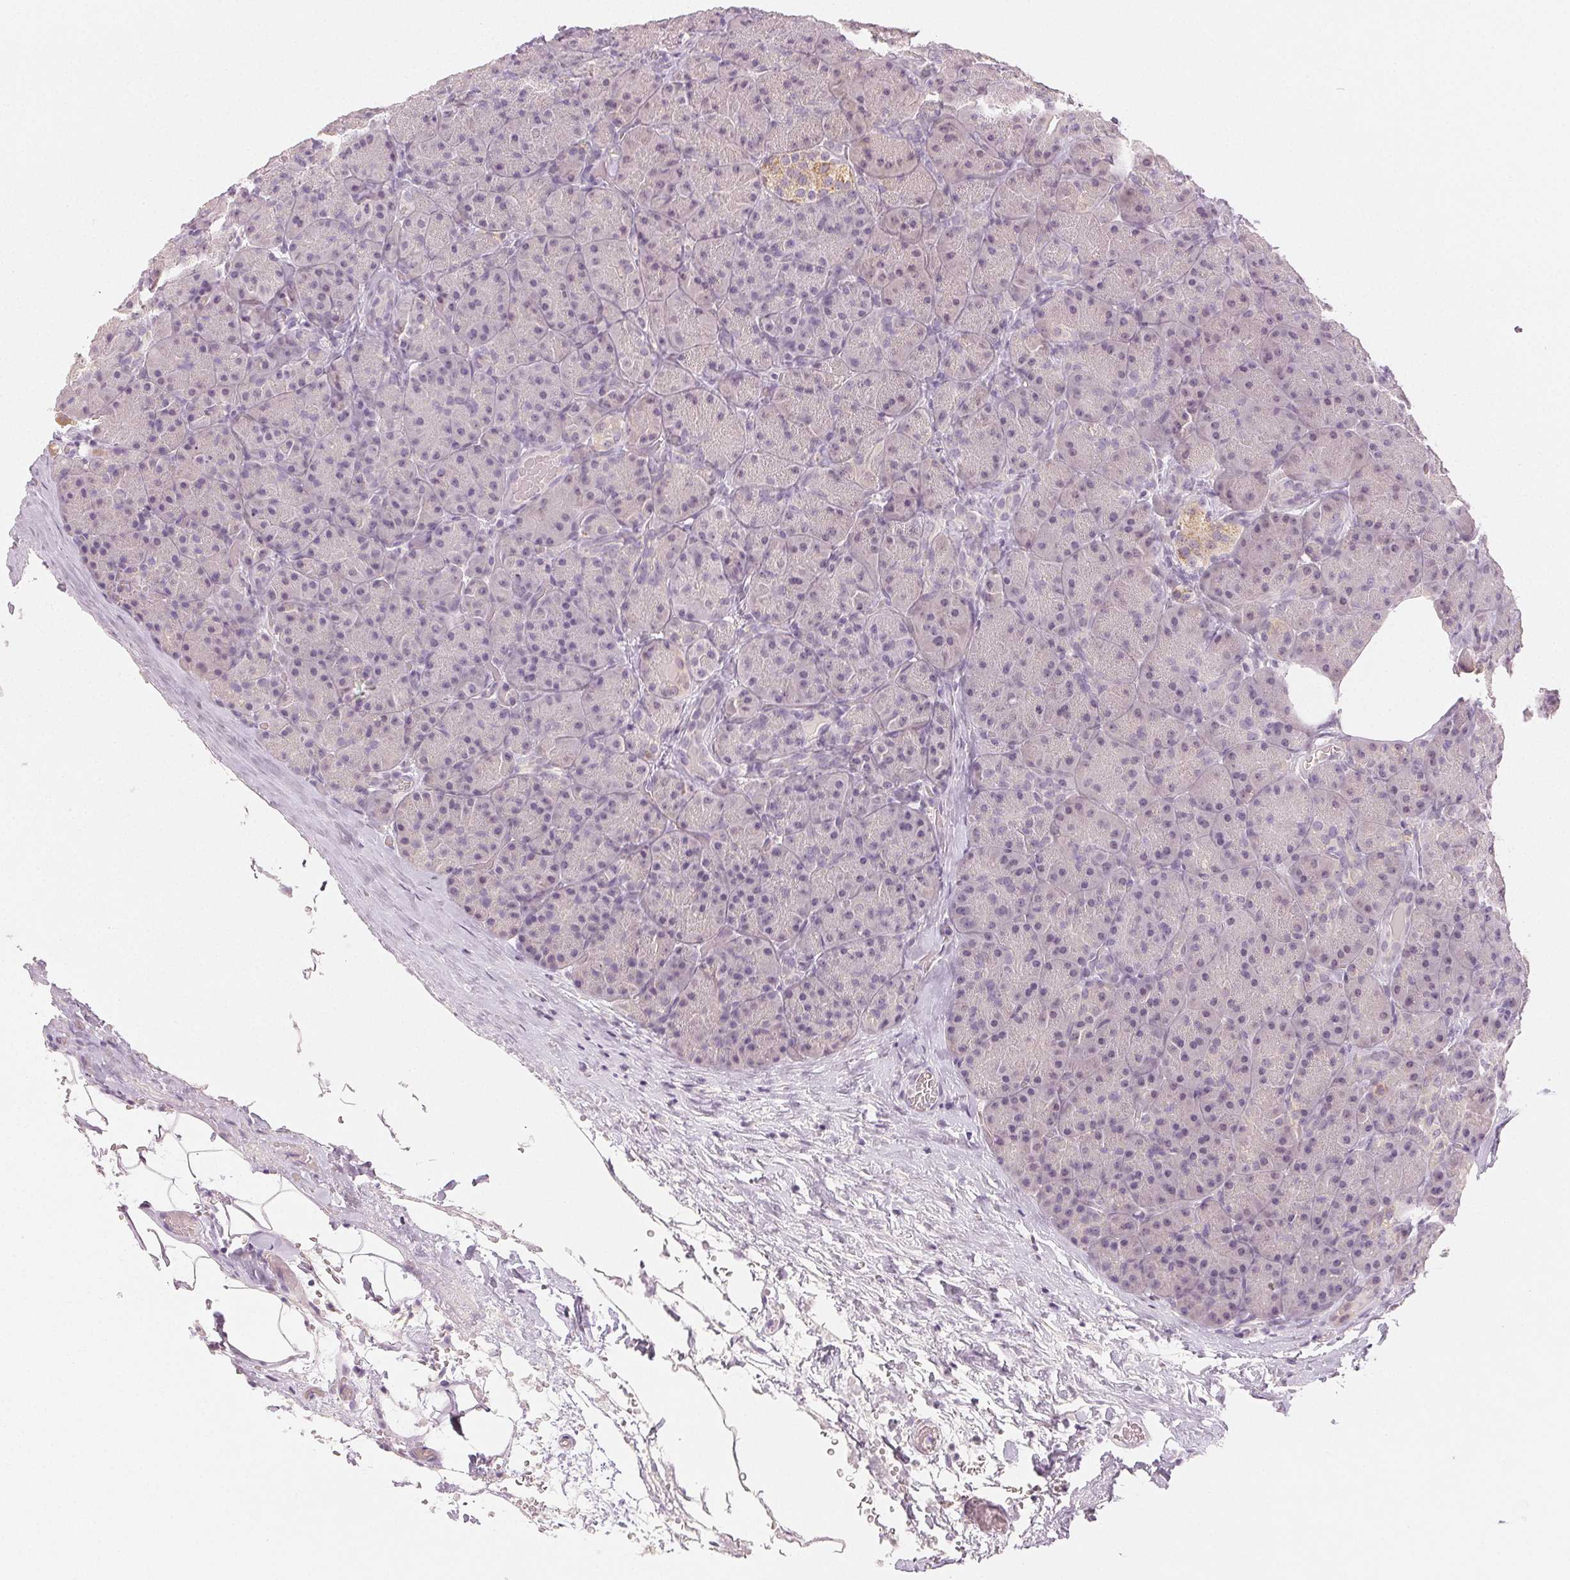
{"staining": {"intensity": "weak", "quantity": "25%-75%", "location": "cytoplasmic/membranous"}, "tissue": "pancreas", "cell_type": "Exocrine glandular cells", "image_type": "normal", "snomed": [{"axis": "morphology", "description": "Normal tissue, NOS"}, {"axis": "topography", "description": "Pancreas"}], "caption": "This is a micrograph of immunohistochemistry staining of unremarkable pancreas, which shows weak positivity in the cytoplasmic/membranous of exocrine glandular cells.", "gene": "MAP1LC3A", "patient": {"sex": "male", "age": 57}}